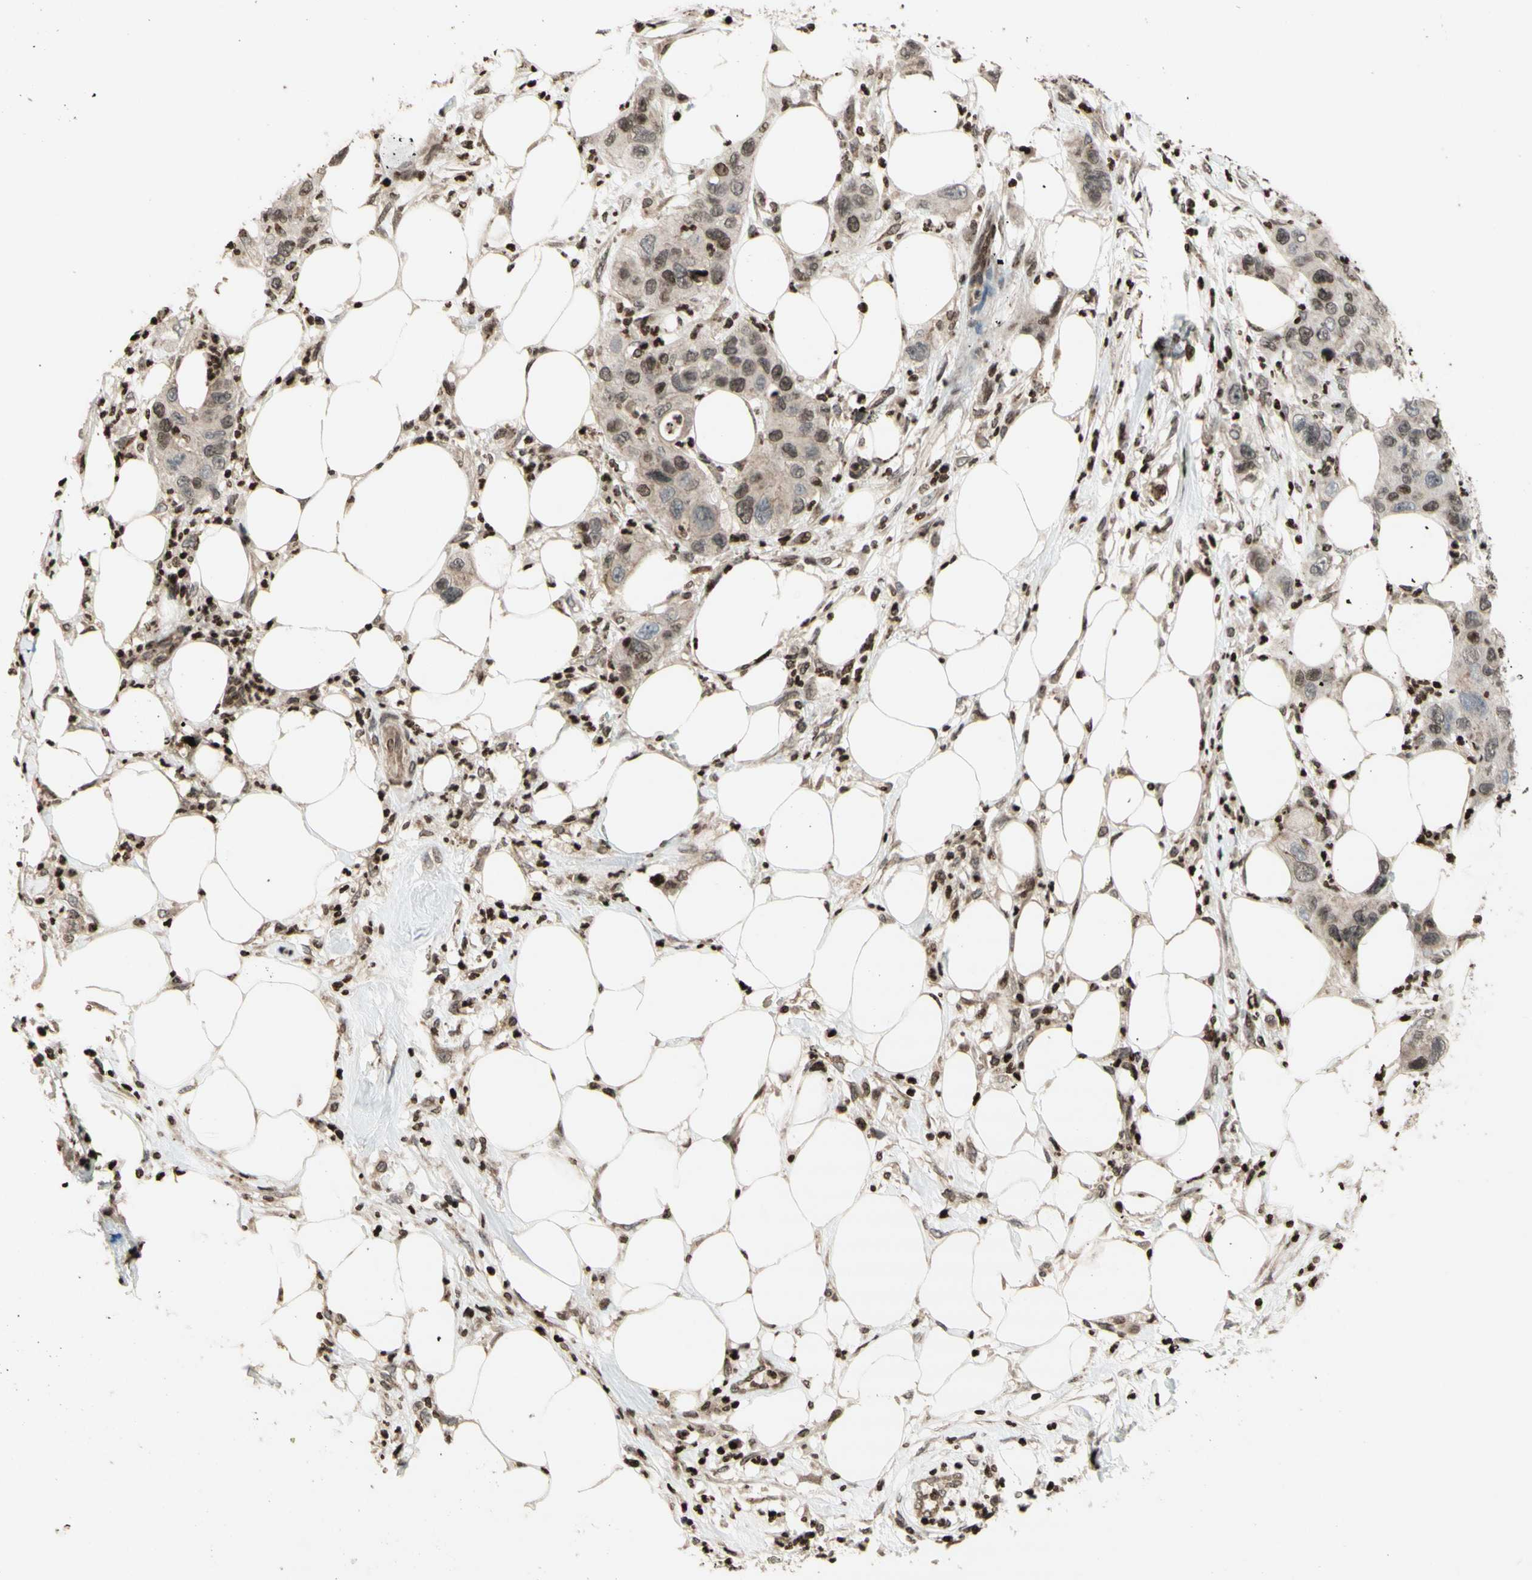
{"staining": {"intensity": "weak", "quantity": "25%-75%", "location": "nuclear"}, "tissue": "pancreatic cancer", "cell_type": "Tumor cells", "image_type": "cancer", "snomed": [{"axis": "morphology", "description": "Adenocarcinoma, NOS"}, {"axis": "topography", "description": "Pancreas"}], "caption": "Immunohistochemistry (DAB (3,3'-diaminobenzidine)) staining of human adenocarcinoma (pancreatic) reveals weak nuclear protein positivity in about 25%-75% of tumor cells. (Brightfield microscopy of DAB IHC at high magnification).", "gene": "POLA1", "patient": {"sex": "female", "age": 71}}